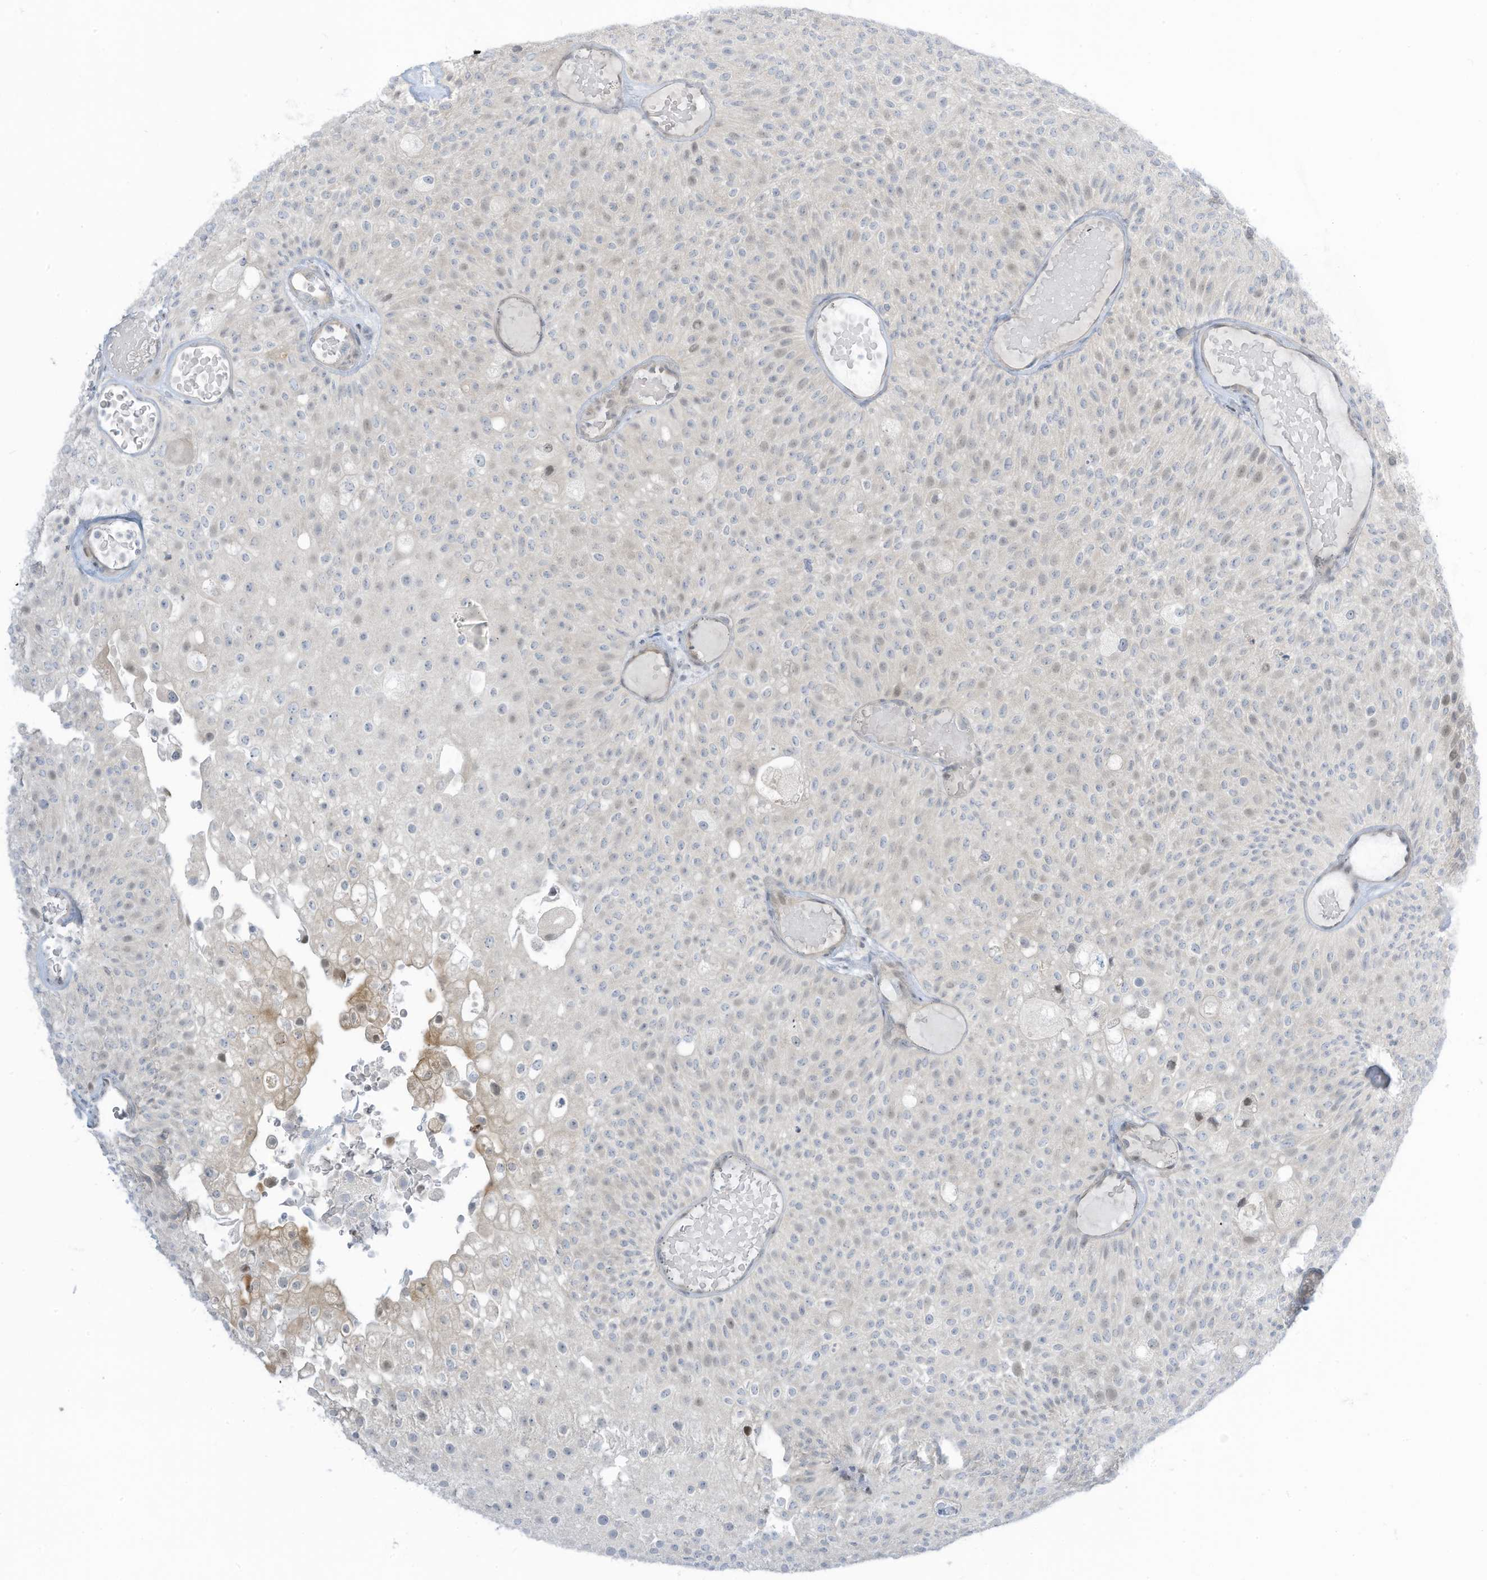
{"staining": {"intensity": "negative", "quantity": "none", "location": "none"}, "tissue": "urothelial cancer", "cell_type": "Tumor cells", "image_type": "cancer", "snomed": [{"axis": "morphology", "description": "Urothelial carcinoma, Low grade"}, {"axis": "topography", "description": "Urinary bladder"}], "caption": "Urothelial cancer stained for a protein using immunohistochemistry shows no staining tumor cells.", "gene": "ASPRV1", "patient": {"sex": "male", "age": 78}}